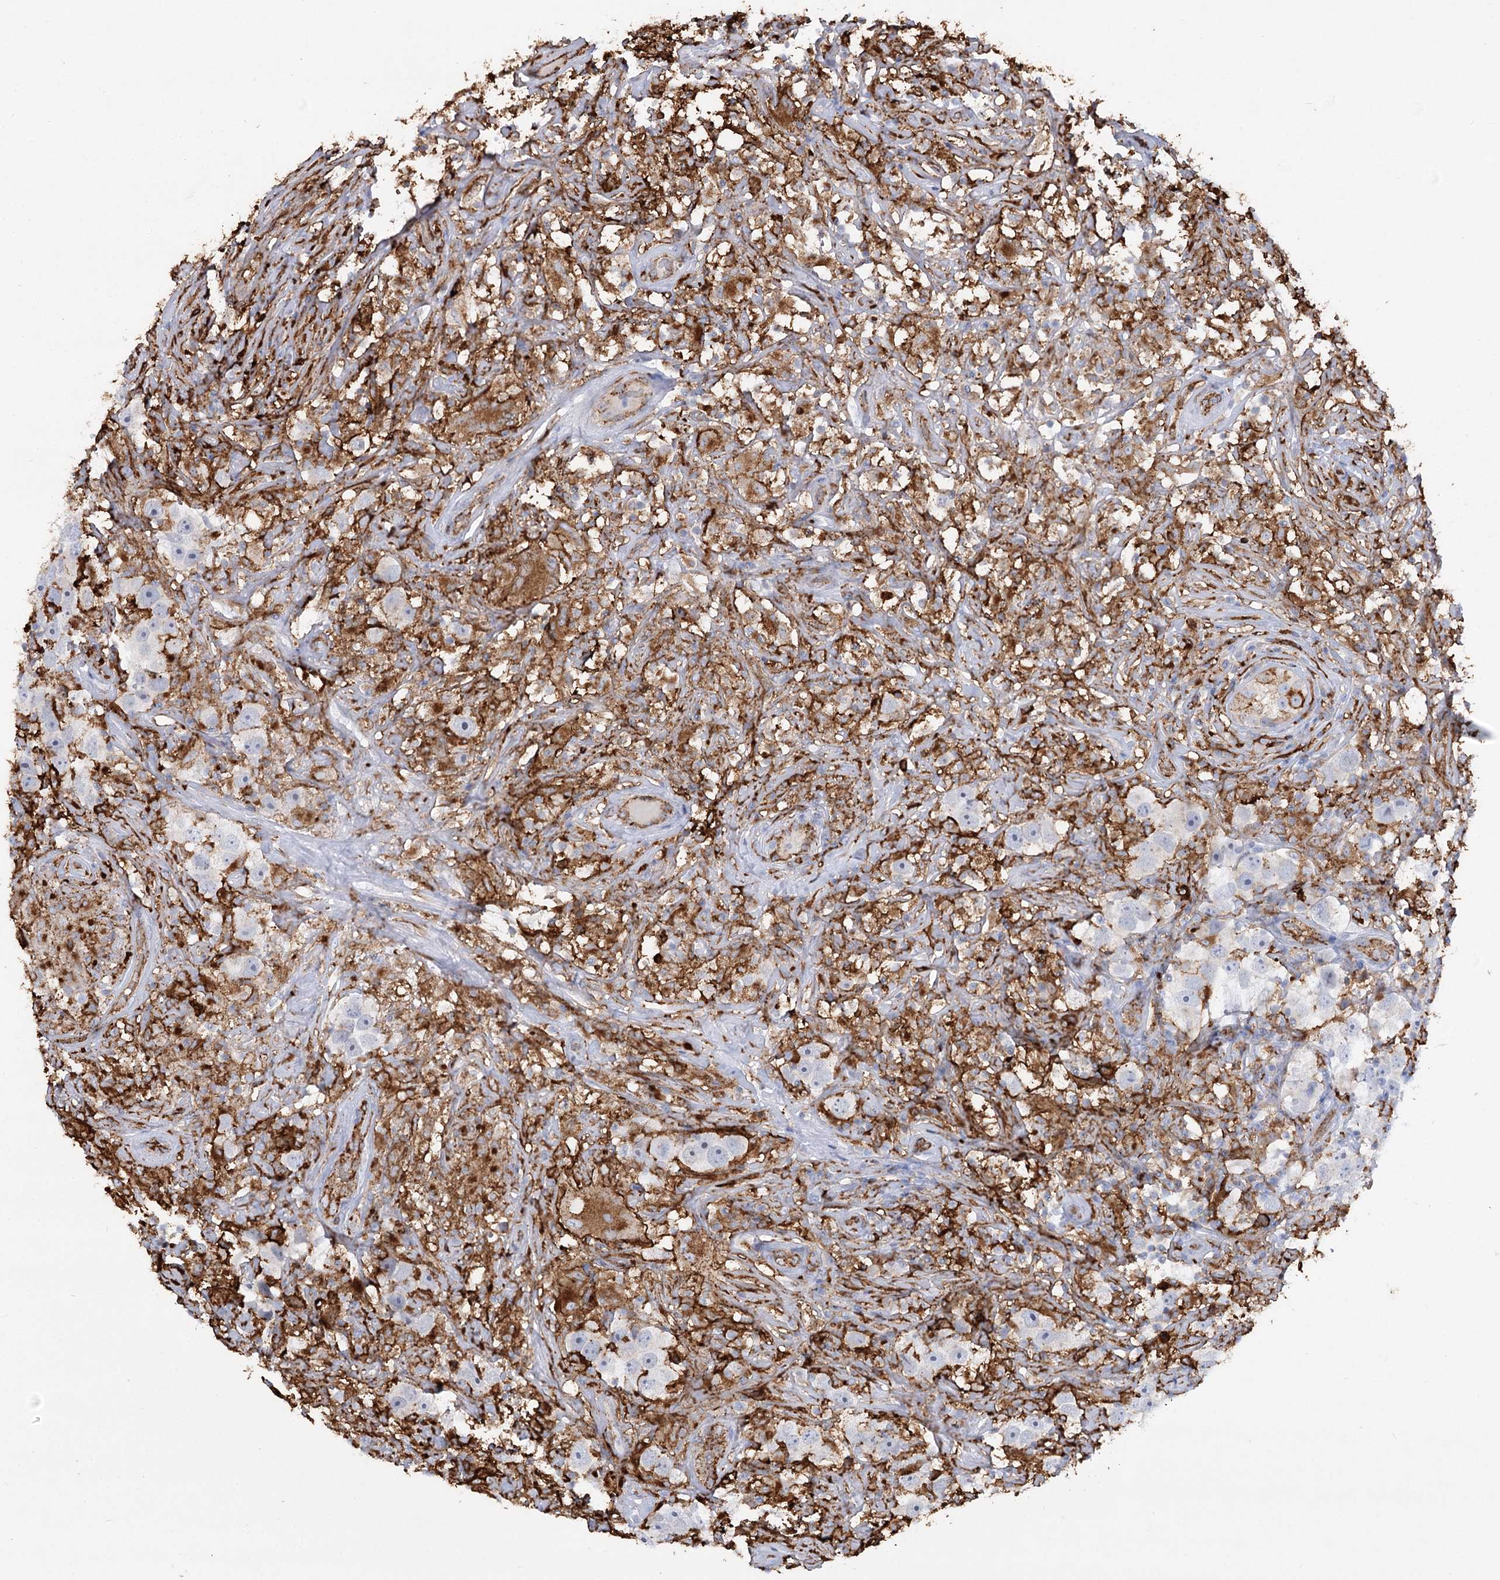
{"staining": {"intensity": "negative", "quantity": "none", "location": "none"}, "tissue": "testis cancer", "cell_type": "Tumor cells", "image_type": "cancer", "snomed": [{"axis": "morphology", "description": "Seminoma, NOS"}, {"axis": "topography", "description": "Testis"}], "caption": "This is an IHC histopathology image of human testis cancer (seminoma). There is no staining in tumor cells.", "gene": "PIWIL4", "patient": {"sex": "male", "age": 49}}